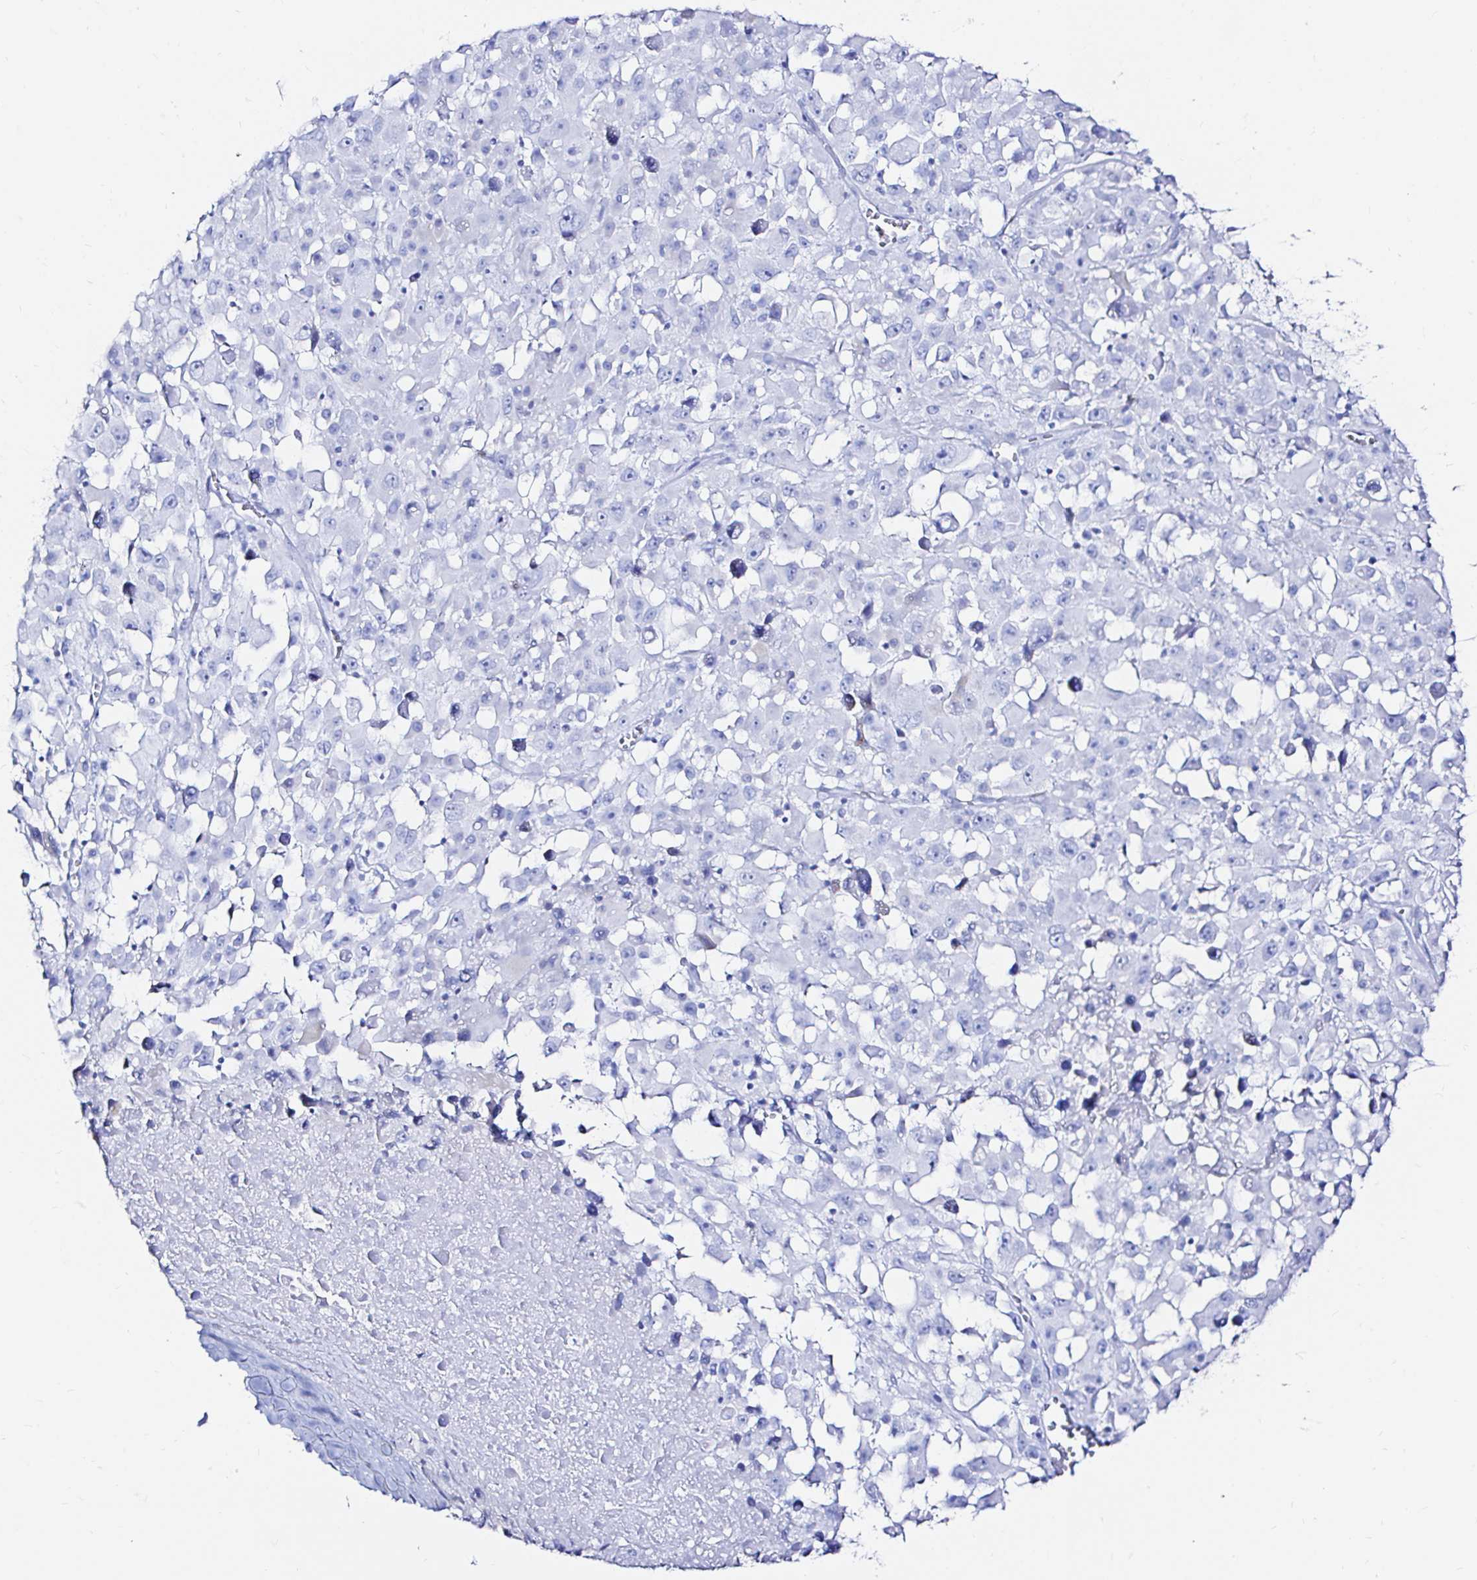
{"staining": {"intensity": "negative", "quantity": "none", "location": "none"}, "tissue": "melanoma", "cell_type": "Tumor cells", "image_type": "cancer", "snomed": [{"axis": "morphology", "description": "Malignant melanoma, Metastatic site"}, {"axis": "topography", "description": "Soft tissue"}], "caption": "This photomicrograph is of malignant melanoma (metastatic site) stained with immunohistochemistry (IHC) to label a protein in brown with the nuclei are counter-stained blue. There is no positivity in tumor cells.", "gene": "ZNF432", "patient": {"sex": "male", "age": 50}}